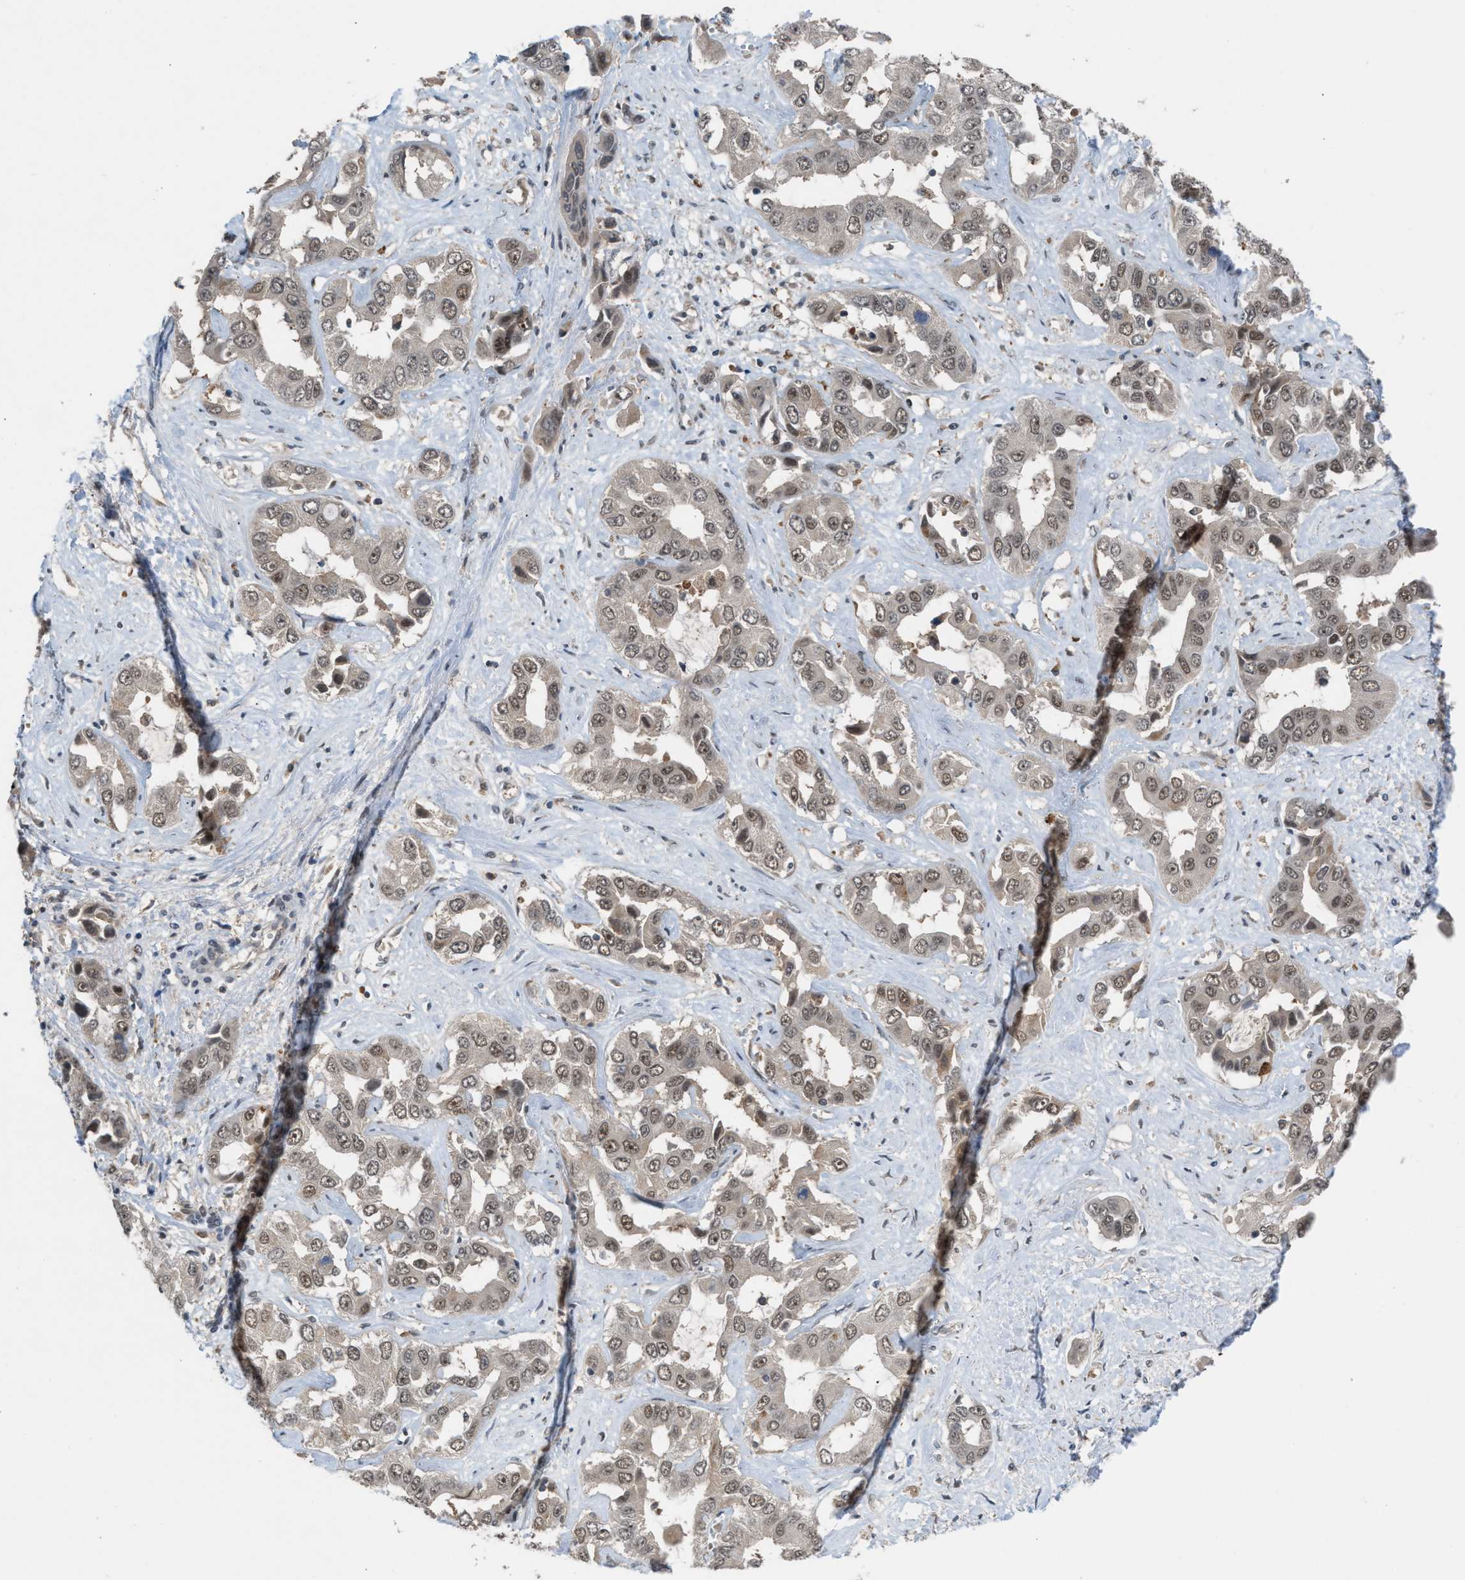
{"staining": {"intensity": "moderate", "quantity": "25%-75%", "location": "nuclear"}, "tissue": "liver cancer", "cell_type": "Tumor cells", "image_type": "cancer", "snomed": [{"axis": "morphology", "description": "Cholangiocarcinoma"}, {"axis": "topography", "description": "Liver"}], "caption": "Tumor cells exhibit moderate nuclear staining in about 25%-75% of cells in liver cancer (cholangiocarcinoma).", "gene": "PRPF4", "patient": {"sex": "female", "age": 52}}